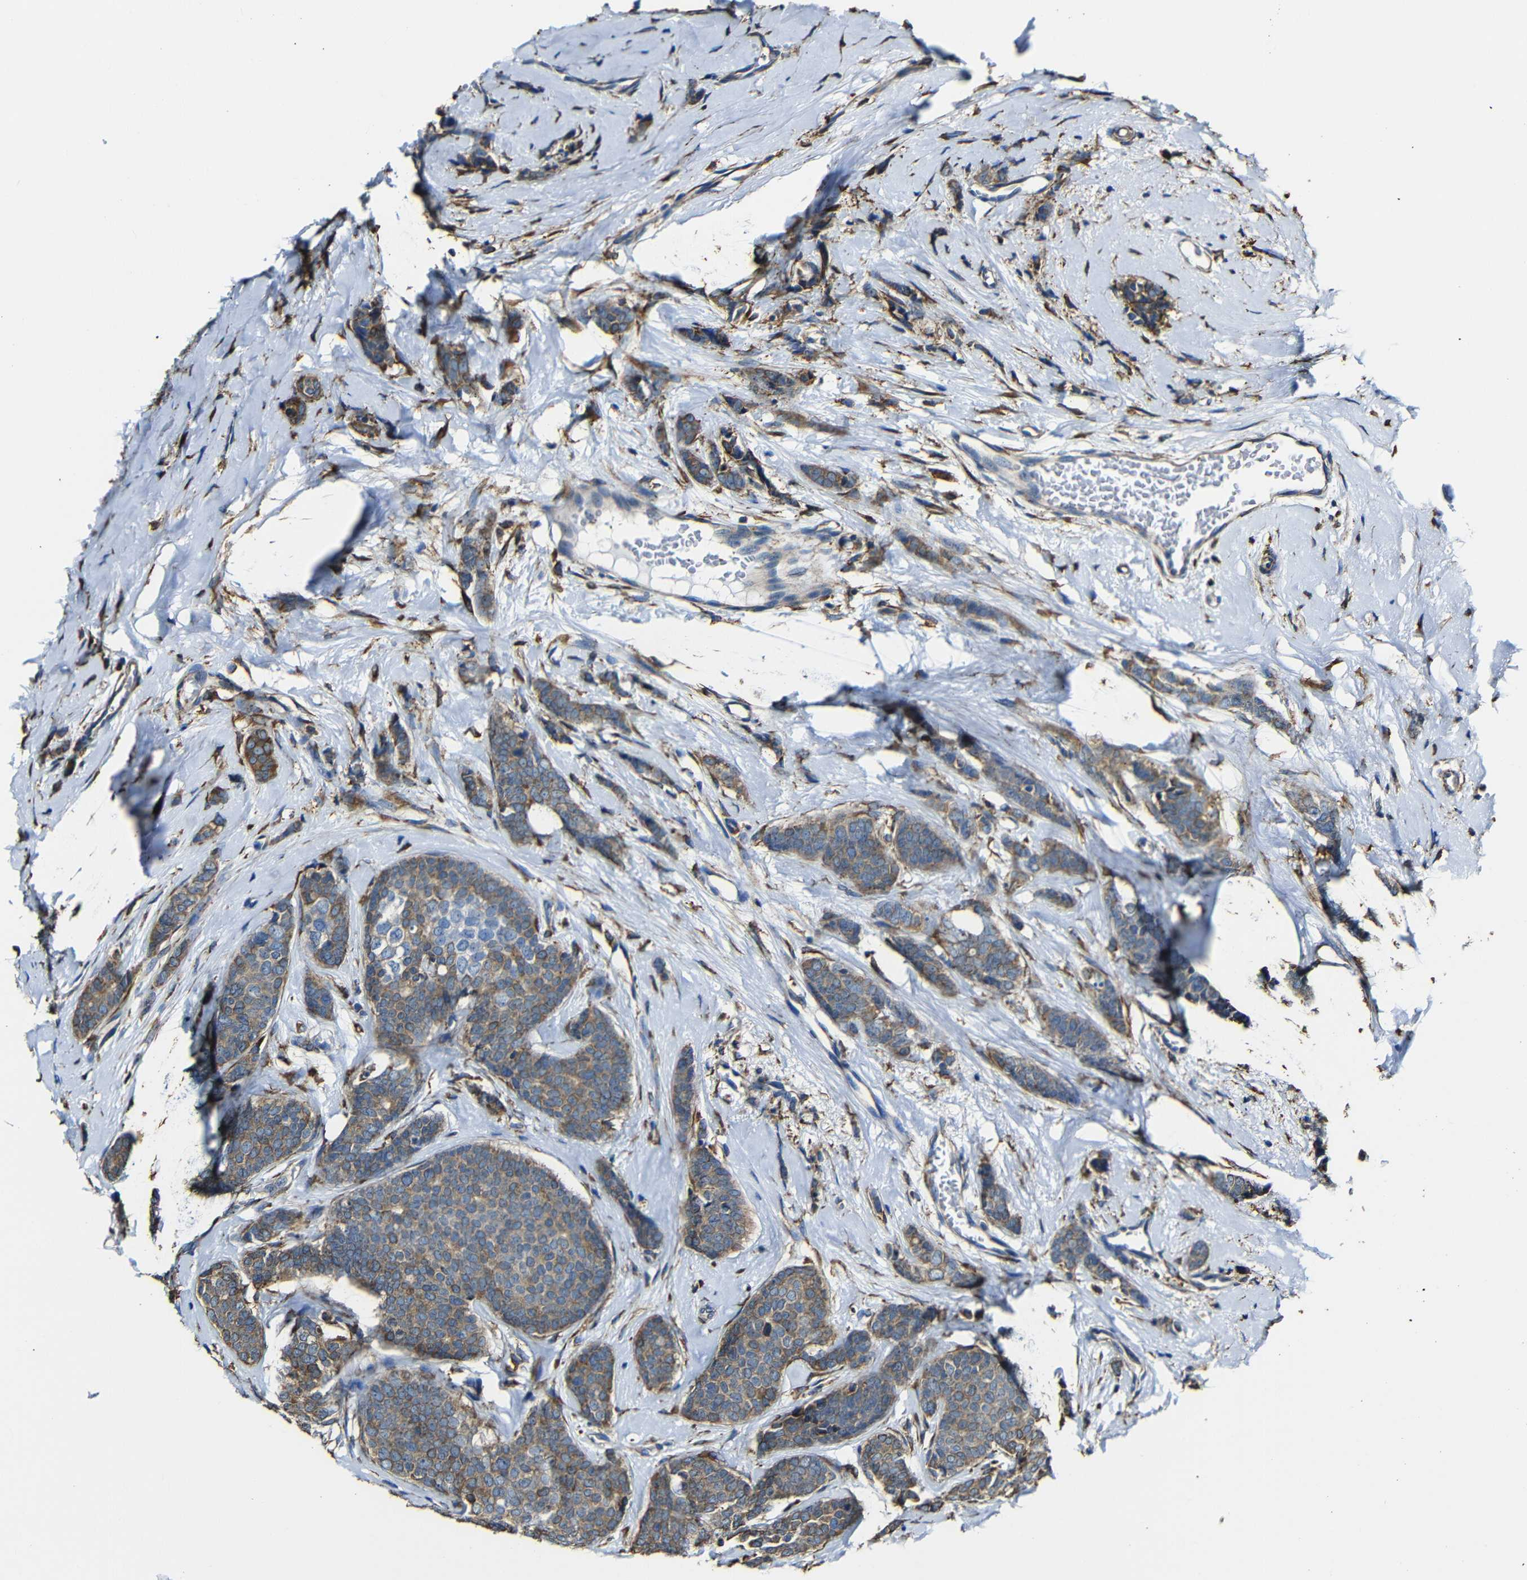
{"staining": {"intensity": "moderate", "quantity": ">75%", "location": "cytoplasmic/membranous"}, "tissue": "breast cancer", "cell_type": "Tumor cells", "image_type": "cancer", "snomed": [{"axis": "morphology", "description": "Lobular carcinoma"}, {"axis": "topography", "description": "Skin"}, {"axis": "topography", "description": "Breast"}], "caption": "The image reveals immunohistochemical staining of breast cancer (lobular carcinoma). There is moderate cytoplasmic/membranous staining is appreciated in about >75% of tumor cells. (DAB (3,3'-diaminobenzidine) IHC with brightfield microscopy, high magnification).", "gene": "PPIB", "patient": {"sex": "female", "age": 46}}